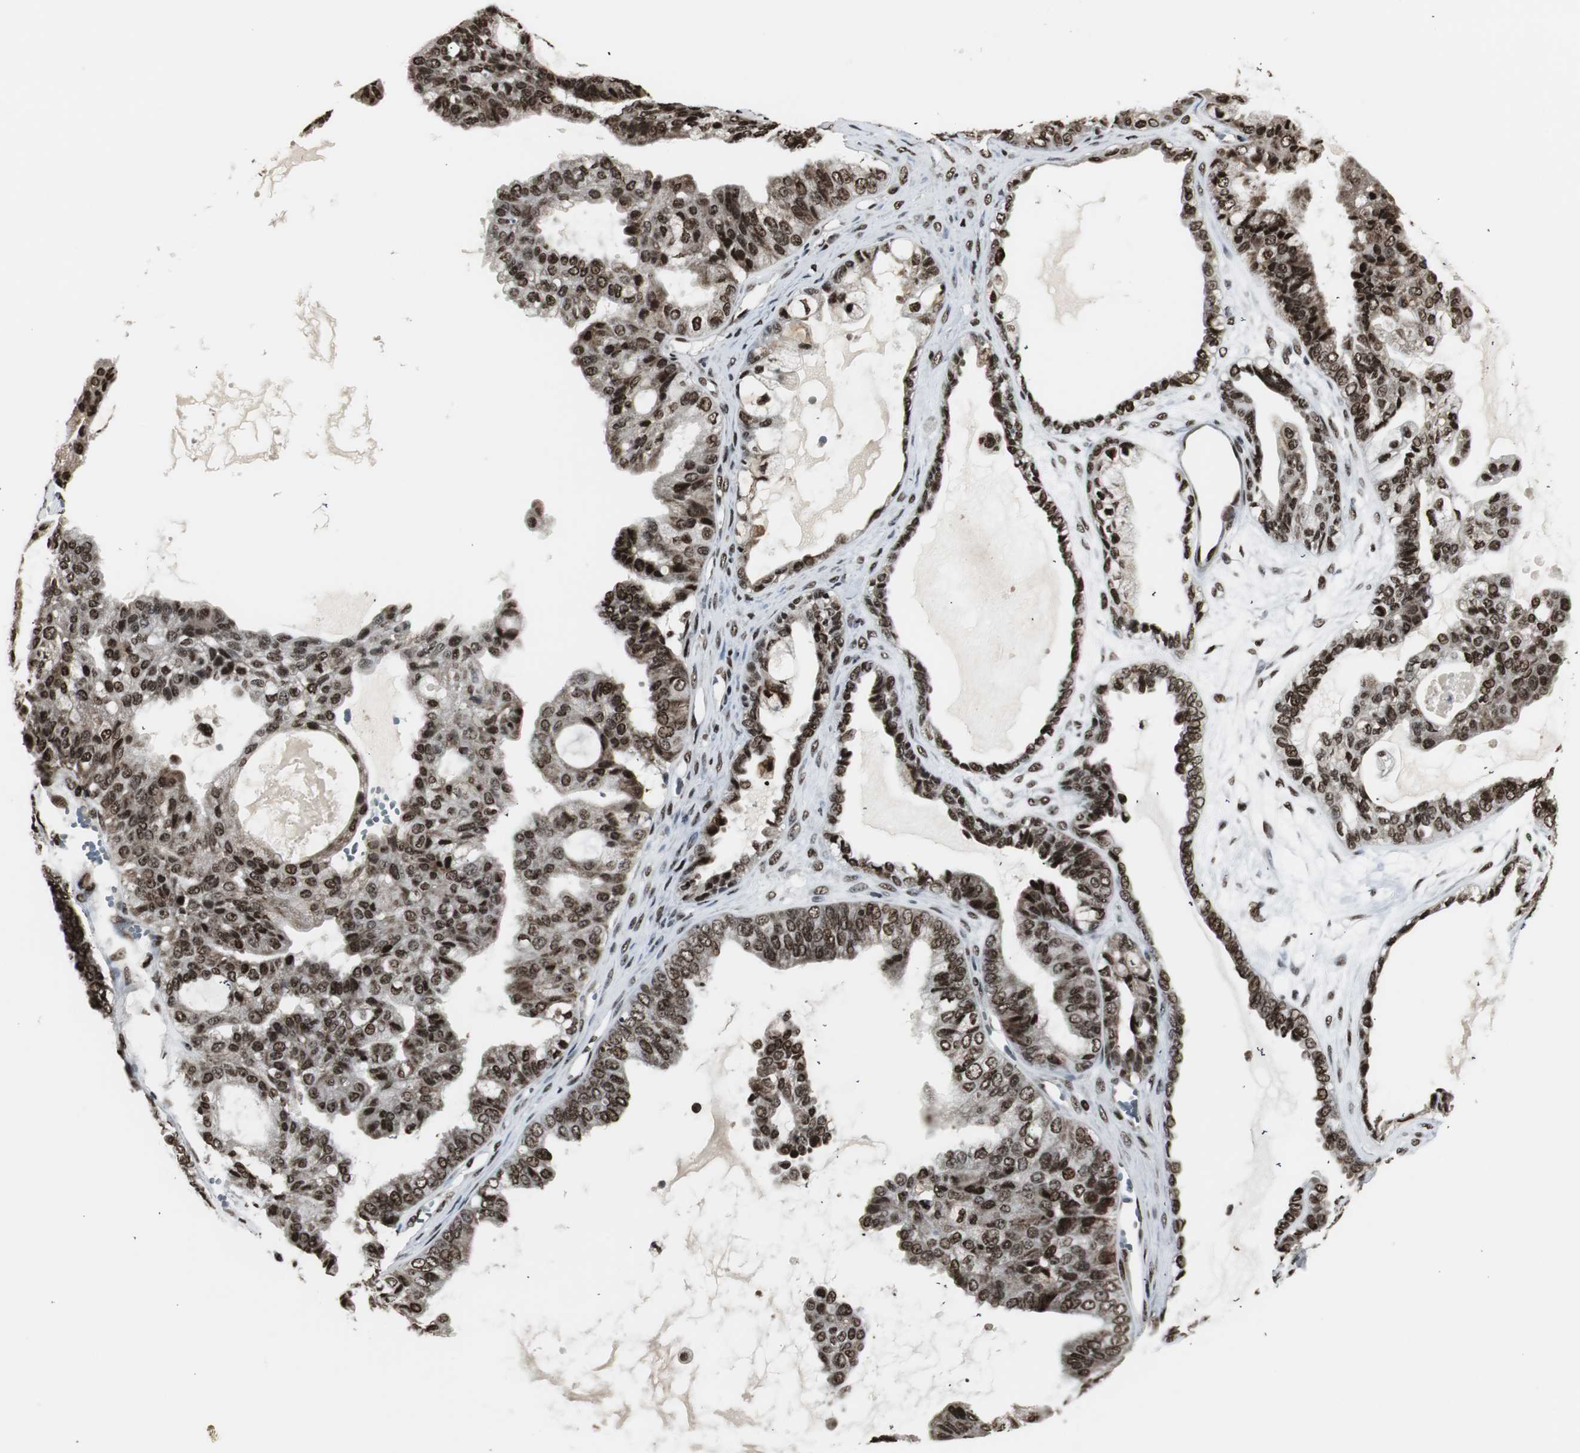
{"staining": {"intensity": "strong", "quantity": ">75%", "location": "nuclear"}, "tissue": "ovarian cancer", "cell_type": "Tumor cells", "image_type": "cancer", "snomed": [{"axis": "morphology", "description": "Carcinoma, NOS"}, {"axis": "morphology", "description": "Carcinoma, endometroid"}, {"axis": "topography", "description": "Ovary"}], "caption": "Tumor cells demonstrate high levels of strong nuclear expression in approximately >75% of cells in carcinoma (ovarian).", "gene": "PARN", "patient": {"sex": "female", "age": 50}}